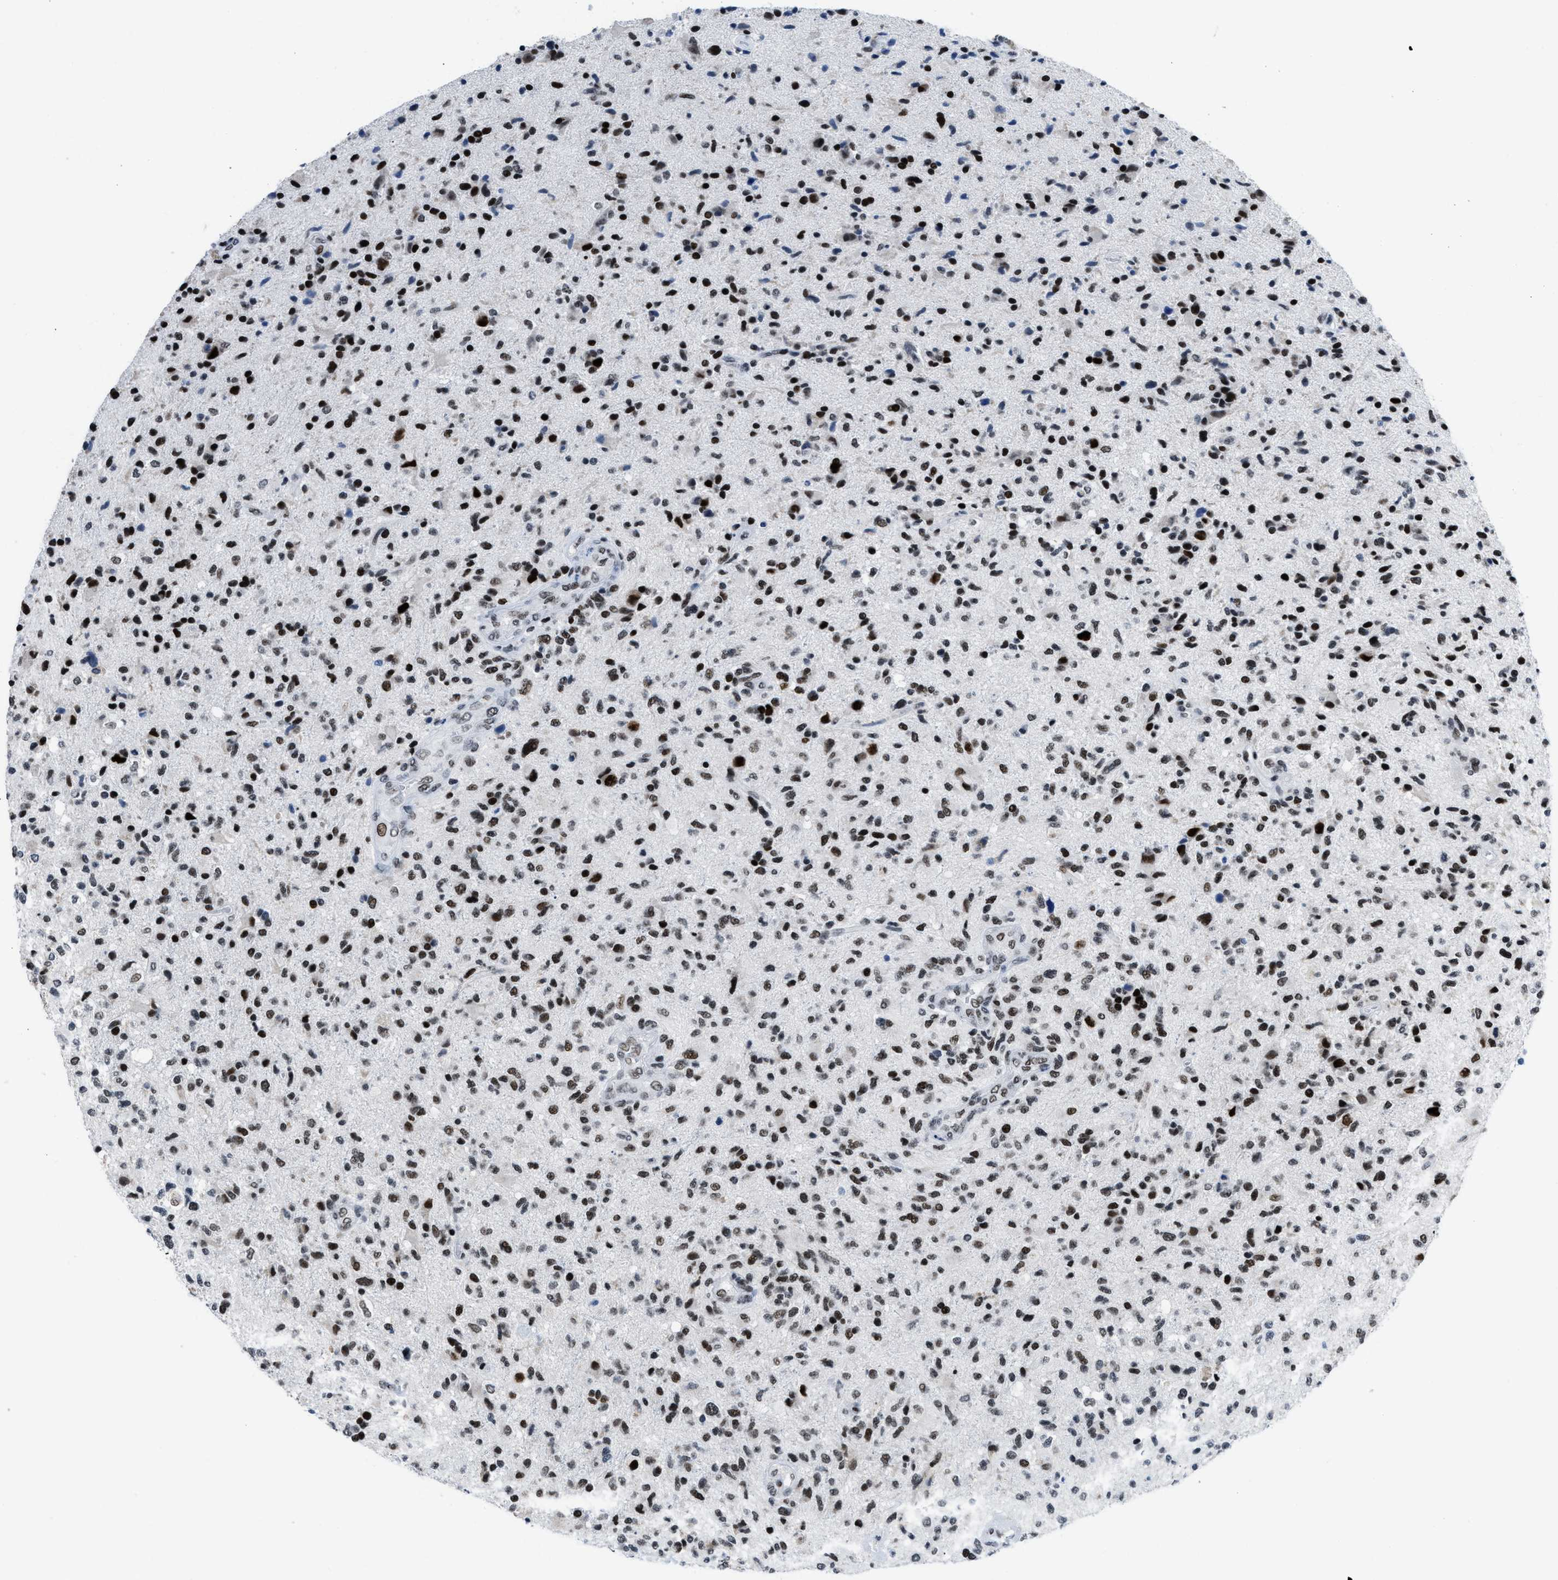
{"staining": {"intensity": "strong", "quantity": ">75%", "location": "nuclear"}, "tissue": "glioma", "cell_type": "Tumor cells", "image_type": "cancer", "snomed": [{"axis": "morphology", "description": "Glioma, malignant, High grade"}, {"axis": "topography", "description": "Brain"}], "caption": "Immunohistochemistry staining of malignant high-grade glioma, which displays high levels of strong nuclear expression in approximately >75% of tumor cells indicating strong nuclear protein expression. The staining was performed using DAB (brown) for protein detection and nuclei were counterstained in hematoxylin (blue).", "gene": "TERF2IP", "patient": {"sex": "male", "age": 72}}